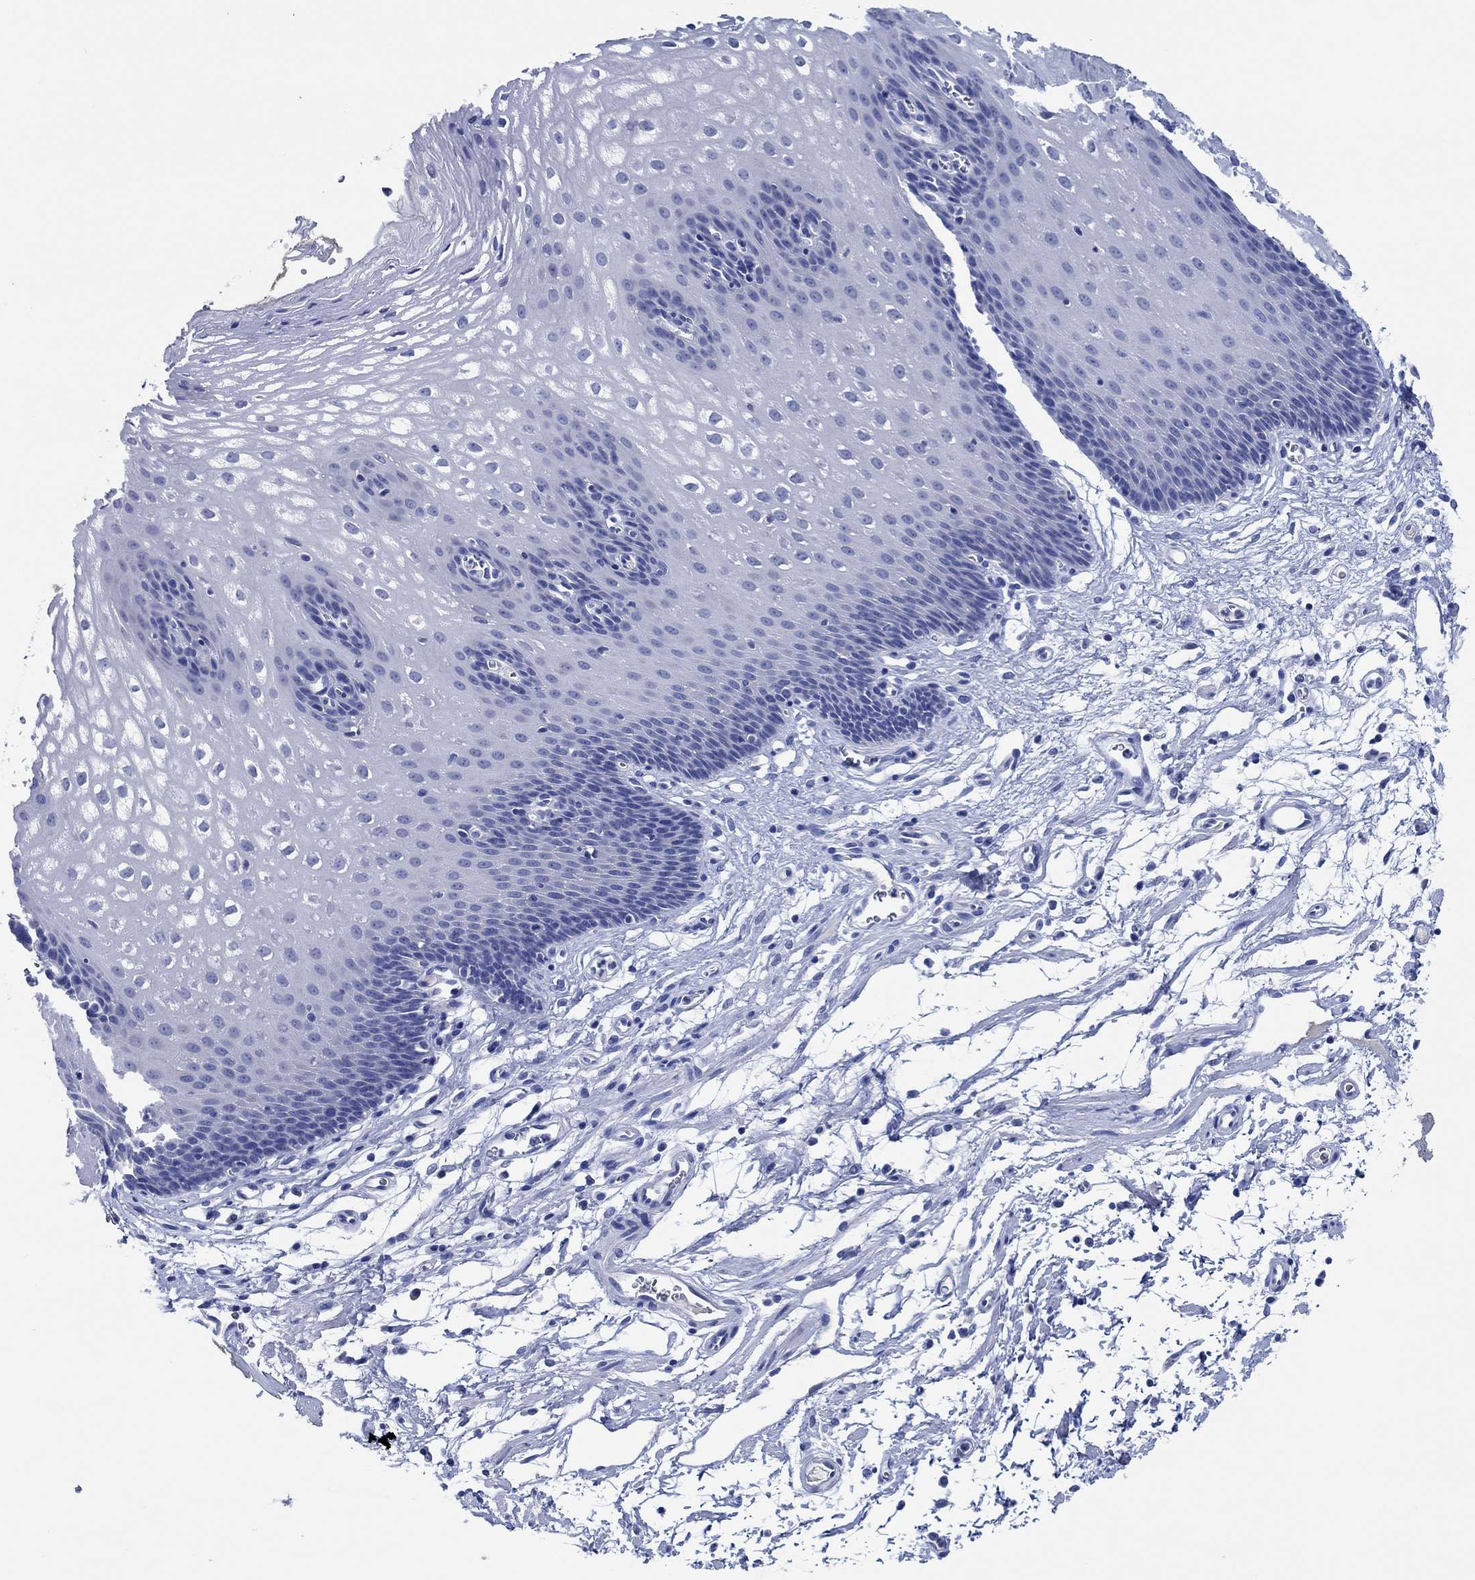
{"staining": {"intensity": "negative", "quantity": "none", "location": "none"}, "tissue": "esophagus", "cell_type": "Squamous epithelial cells", "image_type": "normal", "snomed": [{"axis": "morphology", "description": "Normal tissue, NOS"}, {"axis": "topography", "description": "Esophagus"}], "caption": "The histopathology image displays no staining of squamous epithelial cells in unremarkable esophagus. Brightfield microscopy of IHC stained with DAB (brown) and hematoxylin (blue), captured at high magnification.", "gene": "CPNE6", "patient": {"sex": "male", "age": 72}}